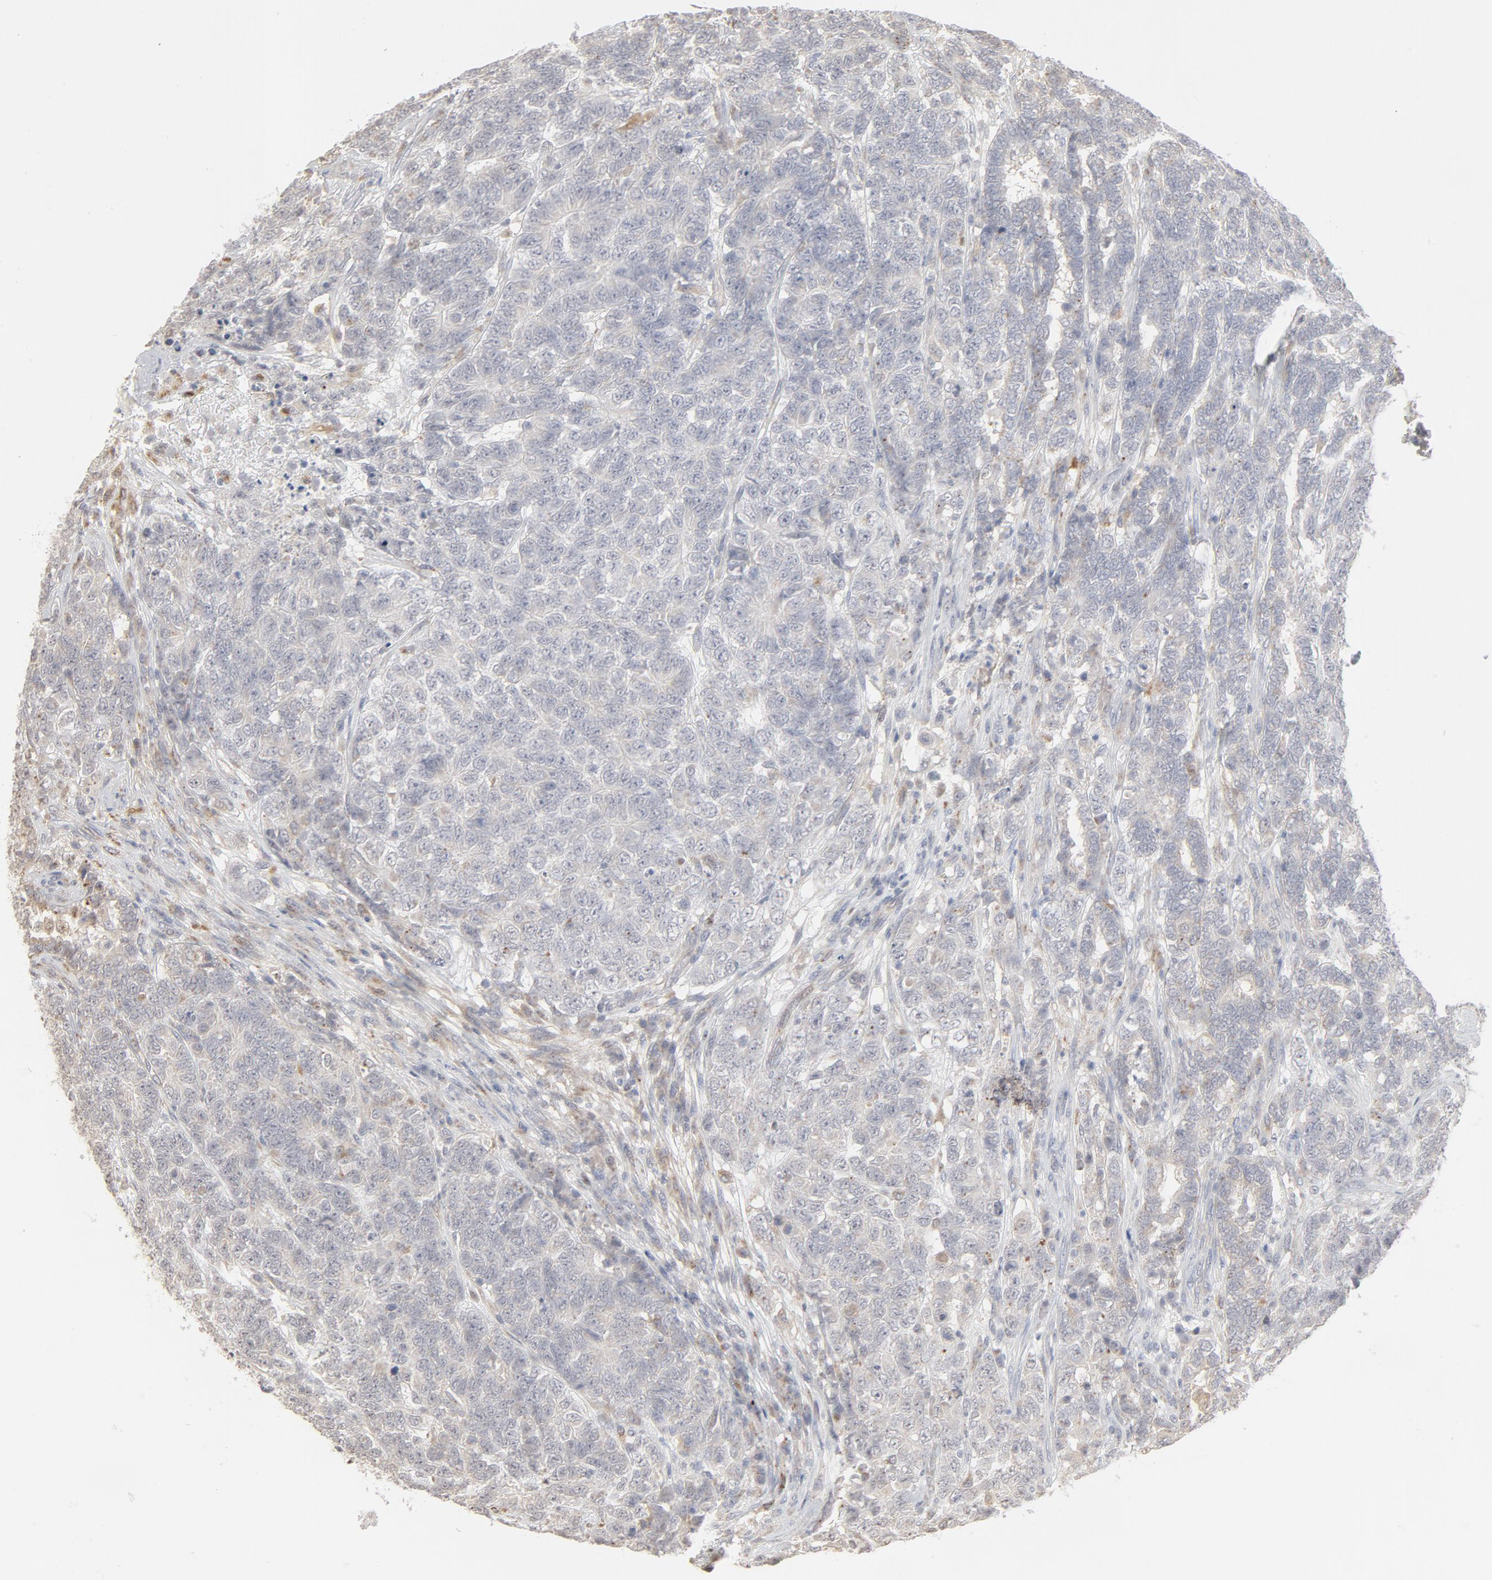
{"staining": {"intensity": "negative", "quantity": "none", "location": "none"}, "tissue": "testis cancer", "cell_type": "Tumor cells", "image_type": "cancer", "snomed": [{"axis": "morphology", "description": "Carcinoma, Embryonal, NOS"}, {"axis": "topography", "description": "Testis"}], "caption": "An immunohistochemistry (IHC) micrograph of testis cancer (embryonal carcinoma) is shown. There is no staining in tumor cells of testis cancer (embryonal carcinoma).", "gene": "POMT2", "patient": {"sex": "male", "age": 26}}